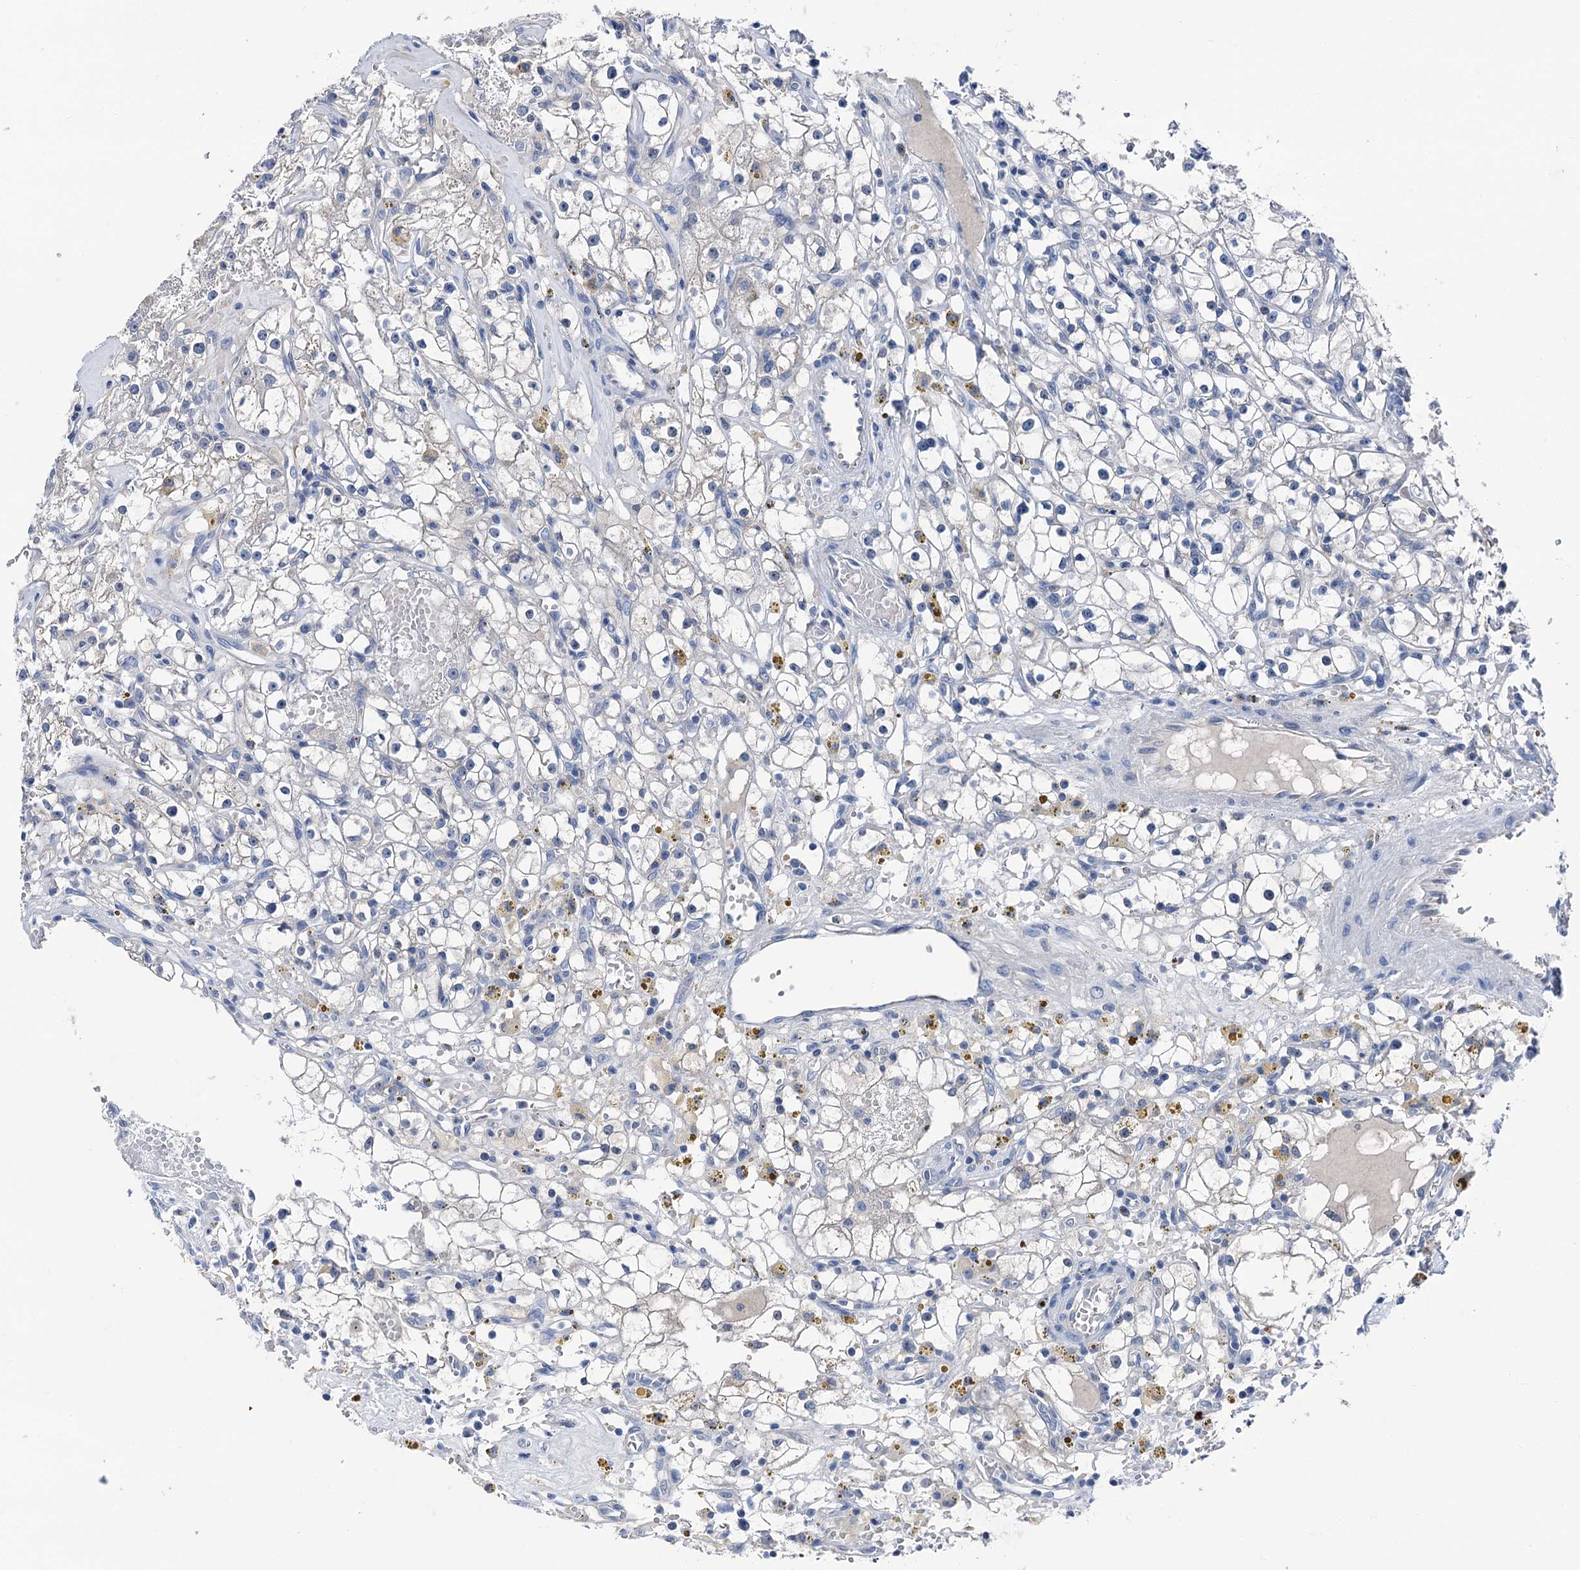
{"staining": {"intensity": "negative", "quantity": "none", "location": "none"}, "tissue": "renal cancer", "cell_type": "Tumor cells", "image_type": "cancer", "snomed": [{"axis": "morphology", "description": "Adenocarcinoma, NOS"}, {"axis": "topography", "description": "Kidney"}], "caption": "Renal cancer was stained to show a protein in brown. There is no significant expression in tumor cells. (Stains: DAB IHC with hematoxylin counter stain, Microscopy: brightfield microscopy at high magnification).", "gene": "GLO1", "patient": {"sex": "male", "age": 56}}